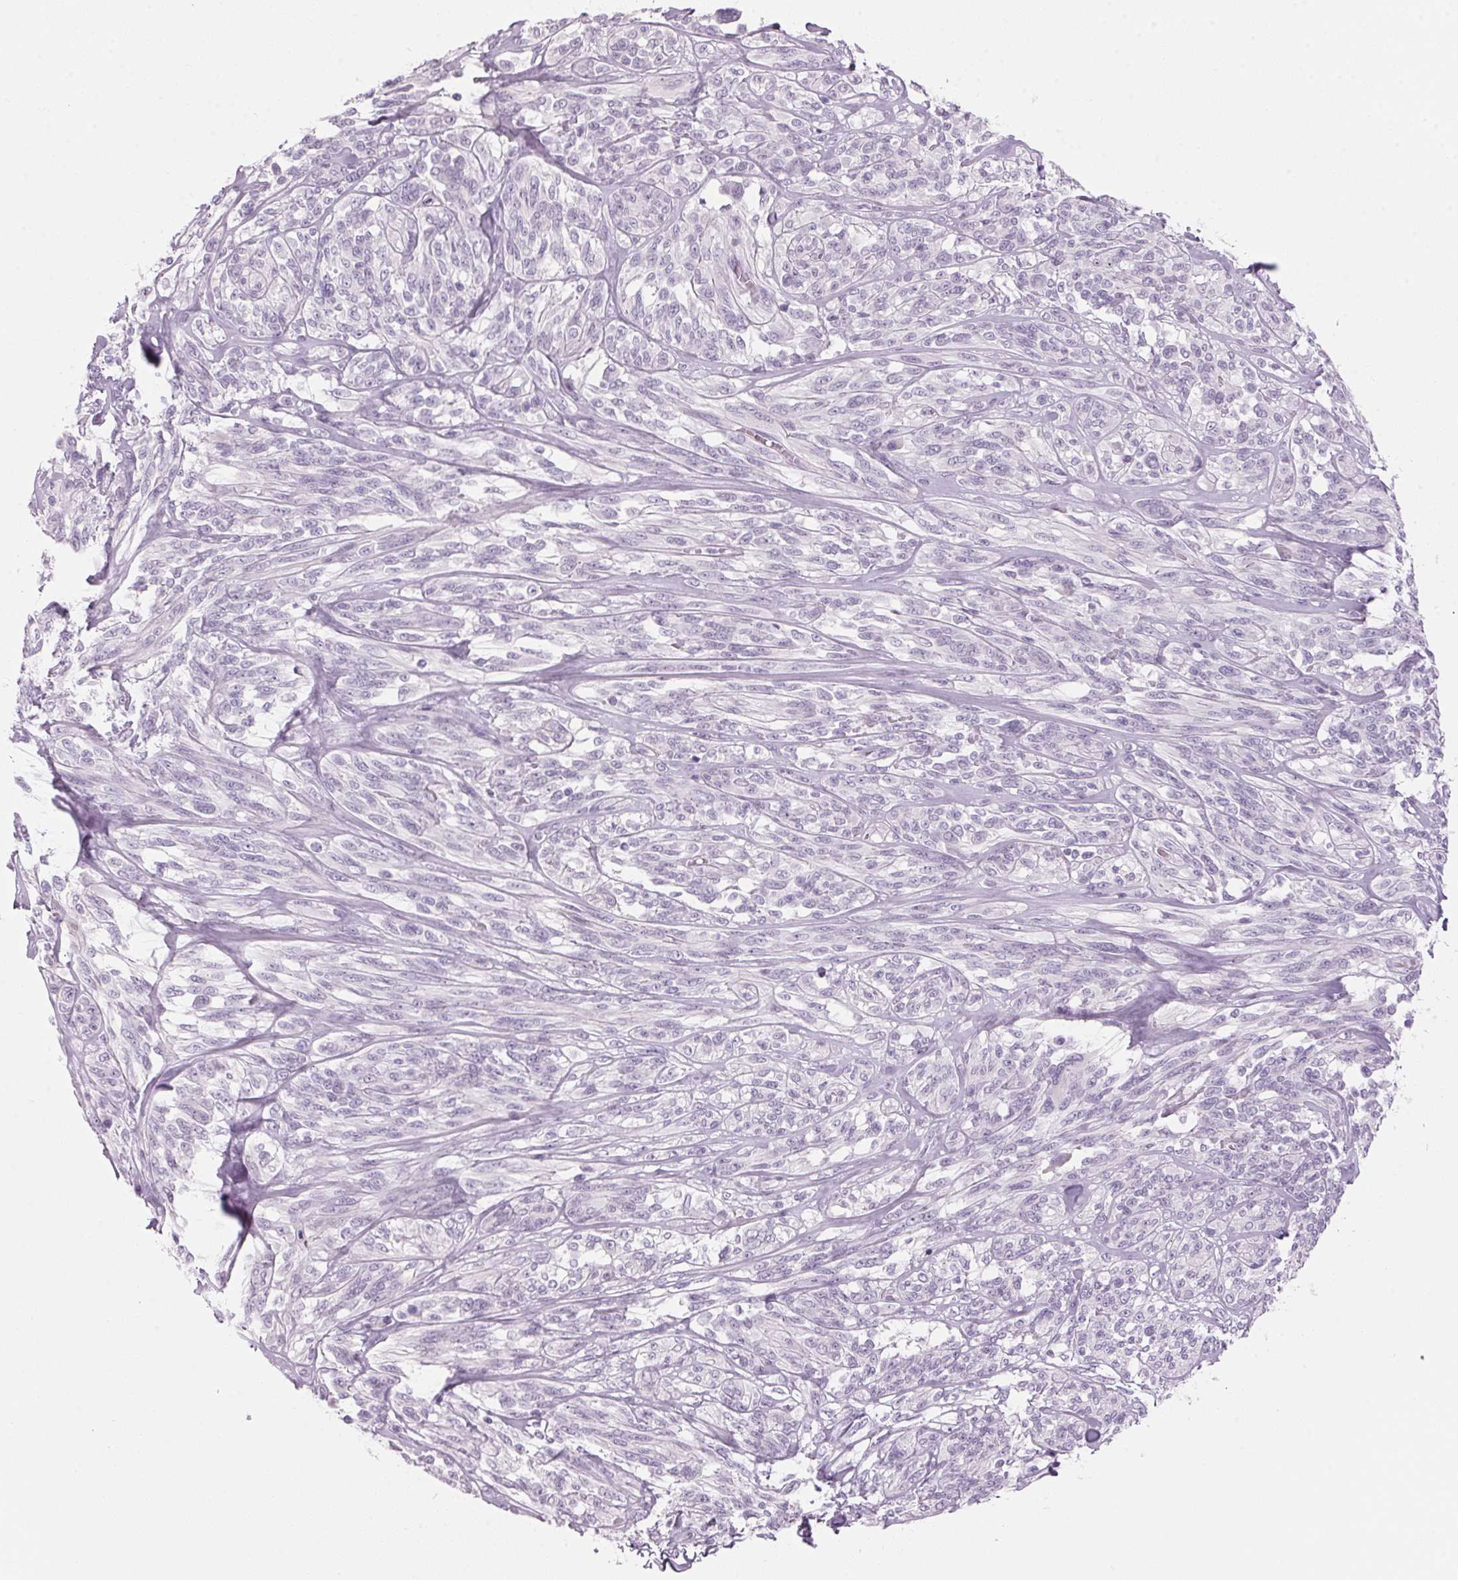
{"staining": {"intensity": "negative", "quantity": "none", "location": "none"}, "tissue": "melanoma", "cell_type": "Tumor cells", "image_type": "cancer", "snomed": [{"axis": "morphology", "description": "Malignant melanoma, NOS"}, {"axis": "topography", "description": "Skin"}], "caption": "The histopathology image displays no significant expression in tumor cells of melanoma. Brightfield microscopy of immunohistochemistry stained with DAB (brown) and hematoxylin (blue), captured at high magnification.", "gene": "ADAM20", "patient": {"sex": "female", "age": 91}}